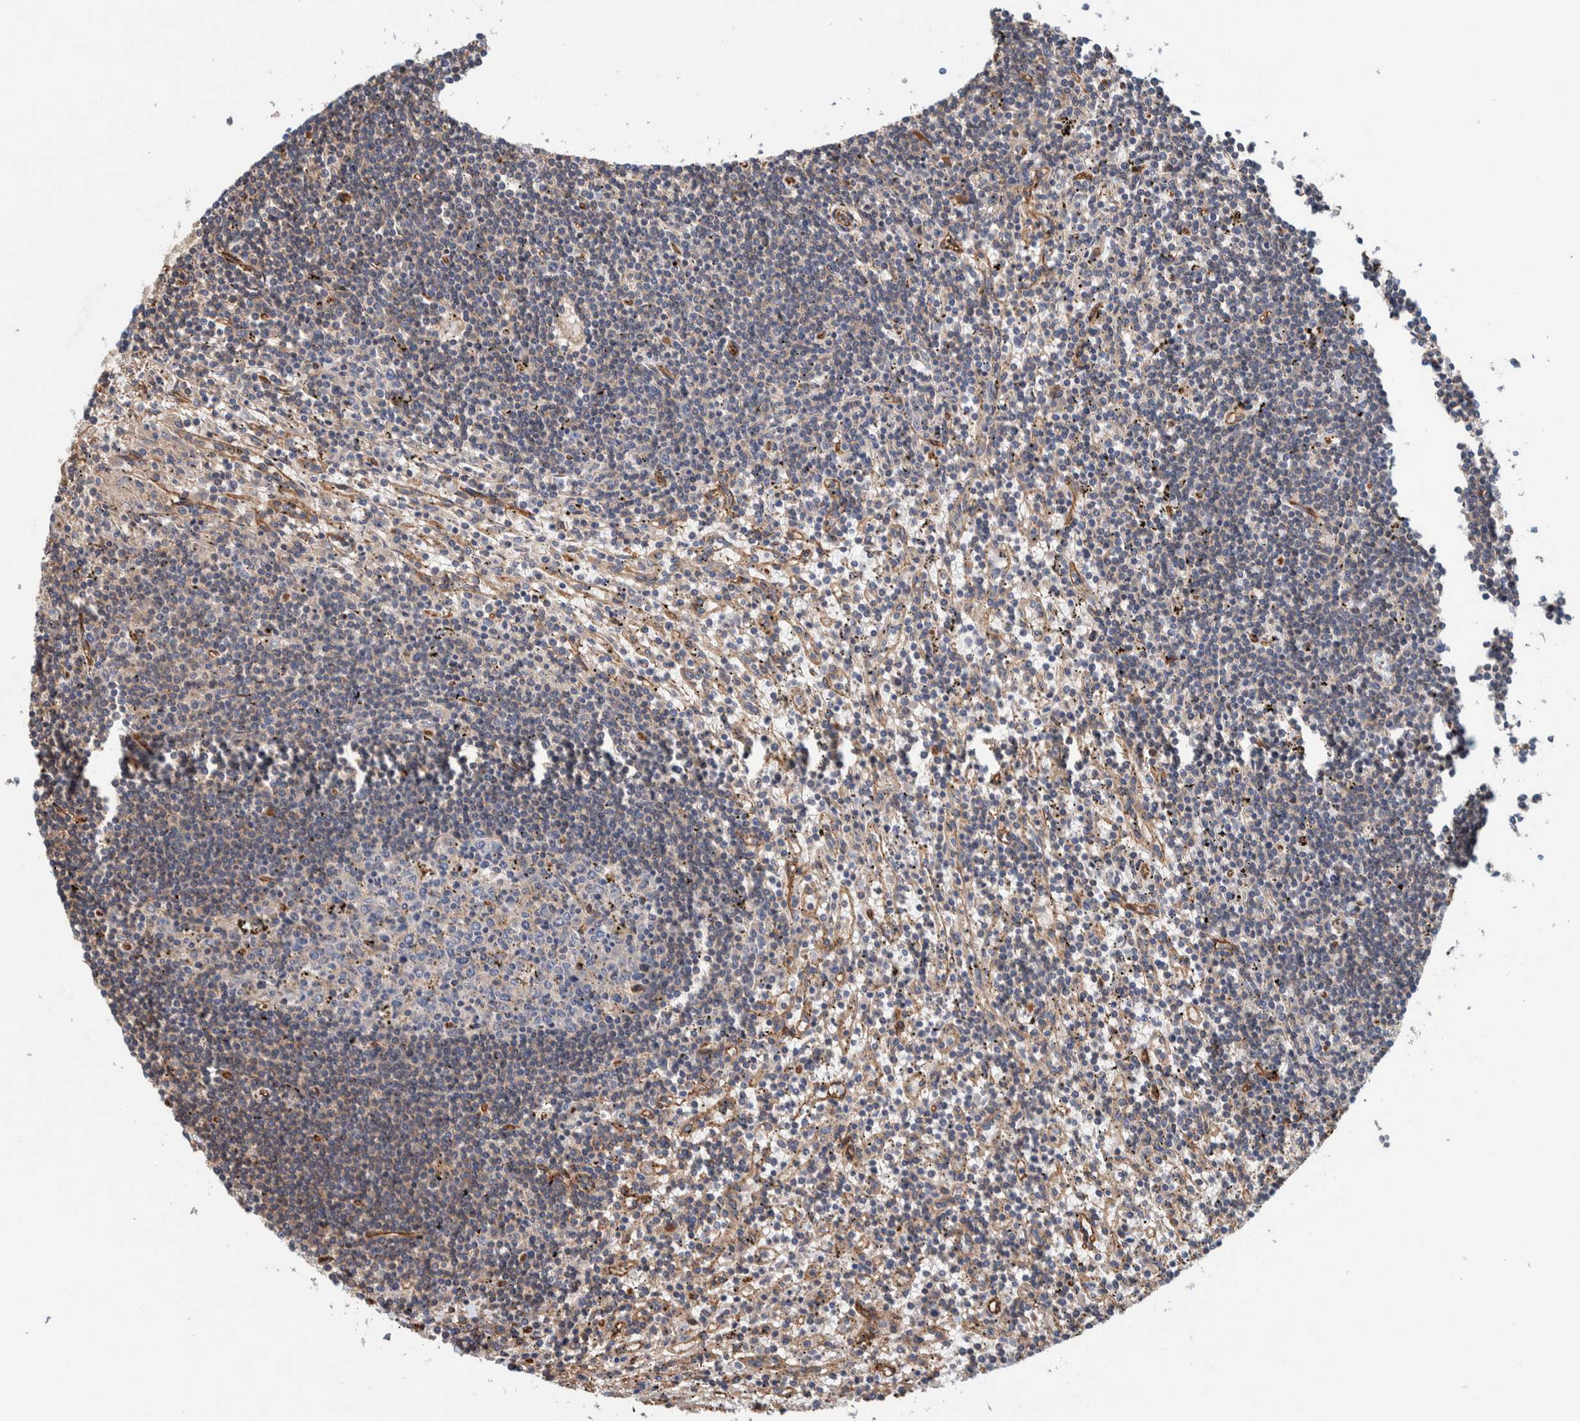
{"staining": {"intensity": "negative", "quantity": "none", "location": "none"}, "tissue": "lymphoma", "cell_type": "Tumor cells", "image_type": "cancer", "snomed": [{"axis": "morphology", "description": "Malignant lymphoma, non-Hodgkin's type, Low grade"}, {"axis": "topography", "description": "Spleen"}], "caption": "Human lymphoma stained for a protein using immunohistochemistry (IHC) reveals no expression in tumor cells.", "gene": "PKD1L1", "patient": {"sex": "male", "age": 76}}